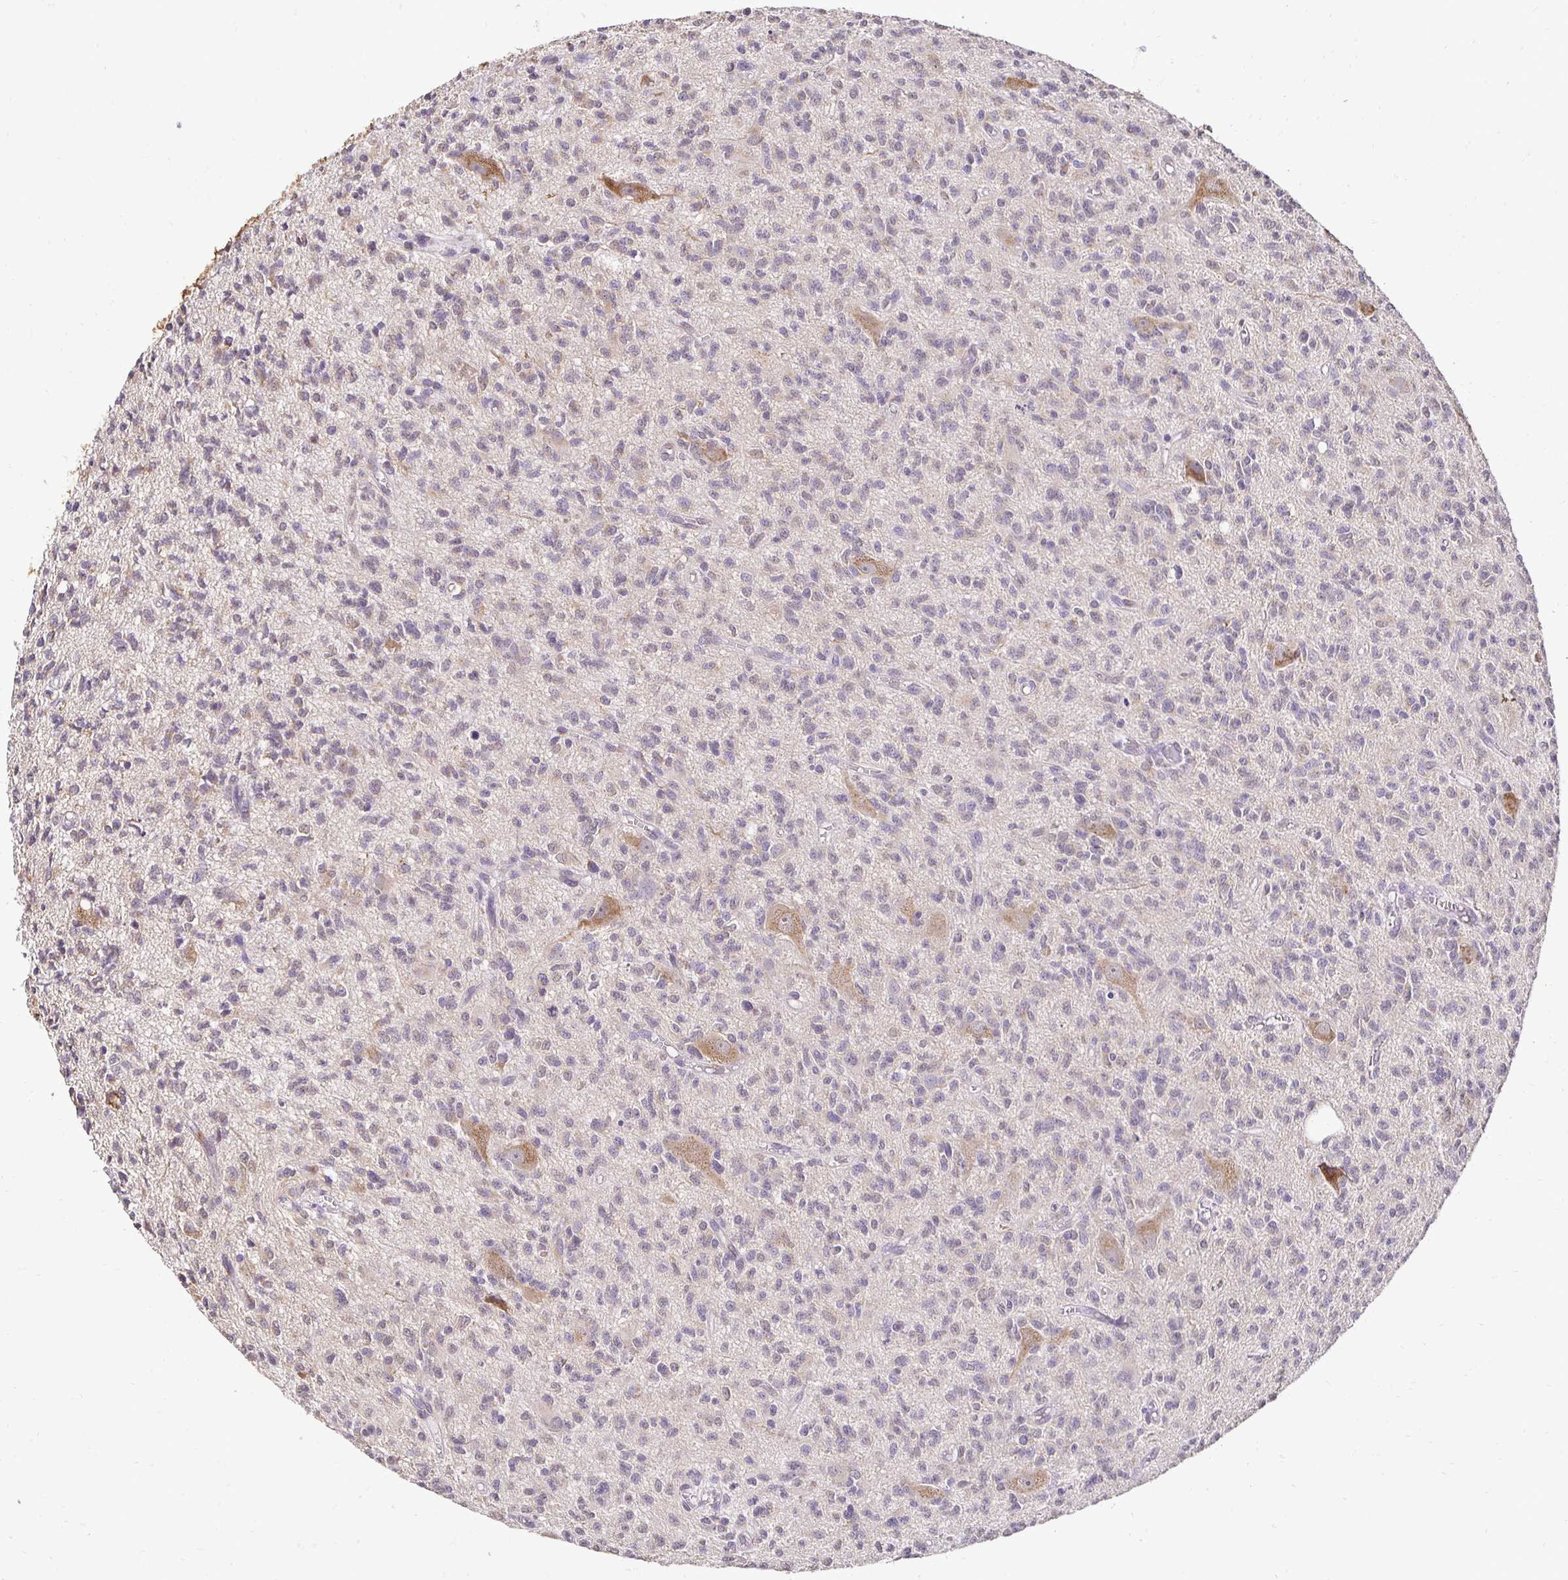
{"staining": {"intensity": "weak", "quantity": "25%-75%", "location": "cytoplasmic/membranous"}, "tissue": "glioma", "cell_type": "Tumor cells", "image_type": "cancer", "snomed": [{"axis": "morphology", "description": "Glioma, malignant, Low grade"}, {"axis": "topography", "description": "Brain"}], "caption": "Immunohistochemical staining of malignant glioma (low-grade) displays weak cytoplasmic/membranous protein positivity in about 25%-75% of tumor cells. The protein is stained brown, and the nuclei are stained in blue (DAB IHC with brightfield microscopy, high magnification).", "gene": "RHEBL1", "patient": {"sex": "male", "age": 64}}